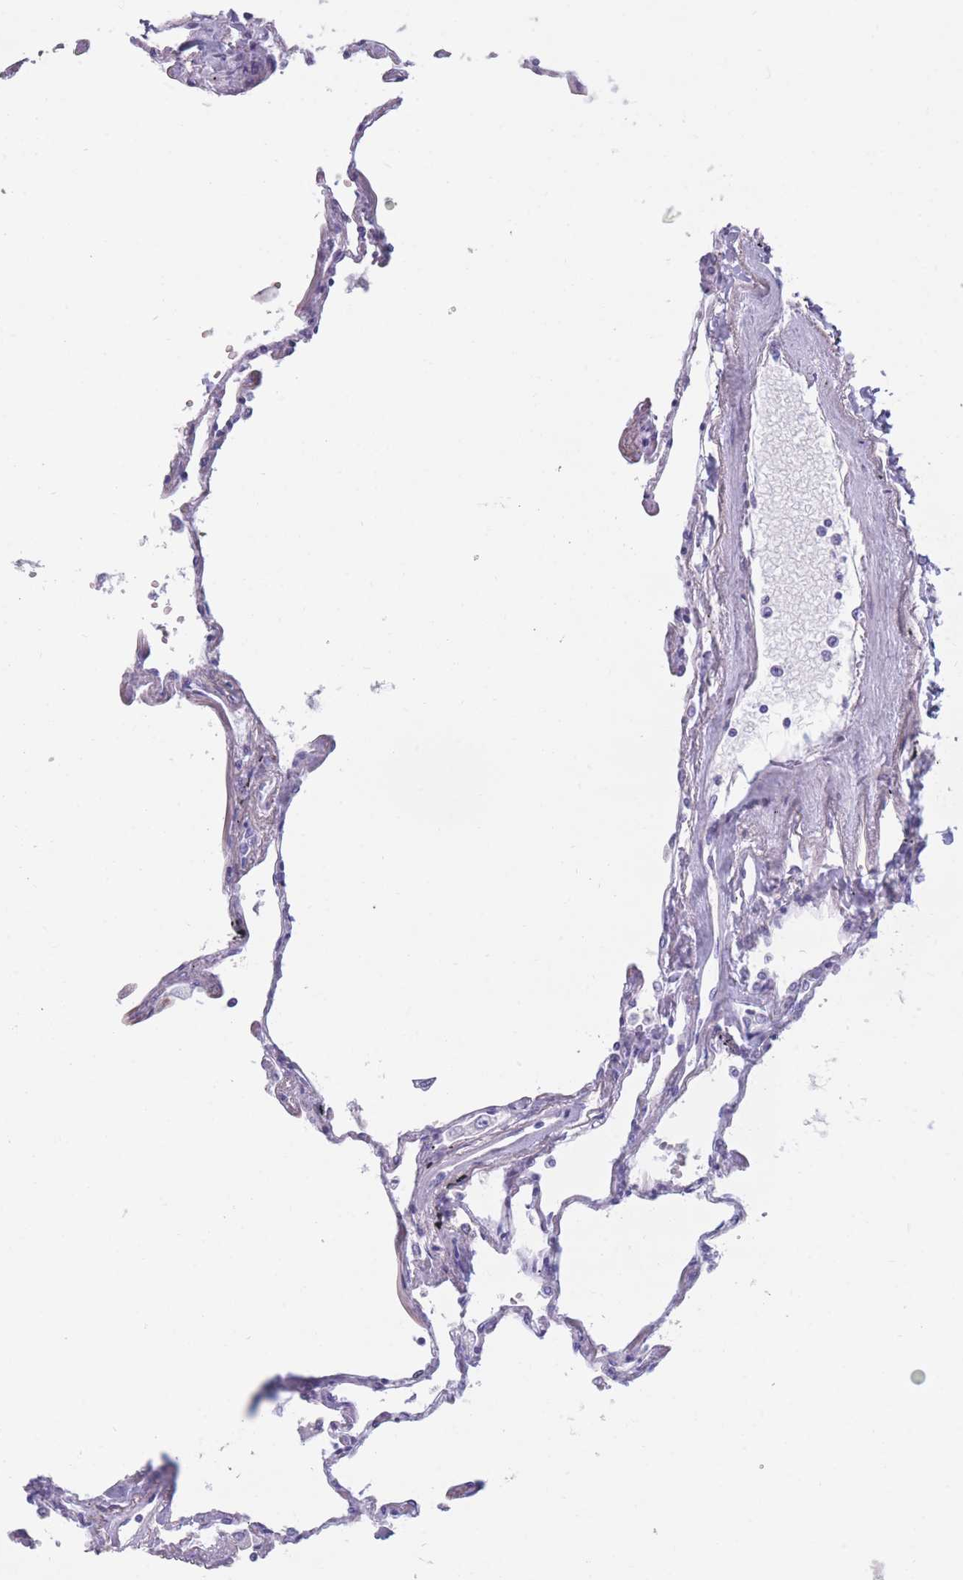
{"staining": {"intensity": "negative", "quantity": "none", "location": "none"}, "tissue": "lung", "cell_type": "Alveolar cells", "image_type": "normal", "snomed": [{"axis": "morphology", "description": "Normal tissue, NOS"}, {"axis": "topography", "description": "Lung"}], "caption": "An IHC micrograph of benign lung is shown. There is no staining in alveolar cells of lung. (Stains: DAB (3,3'-diaminobenzidine) immunohistochemistry with hematoxylin counter stain, Microscopy: brightfield microscopy at high magnification).", "gene": "COL27A1", "patient": {"sex": "female", "age": 67}}